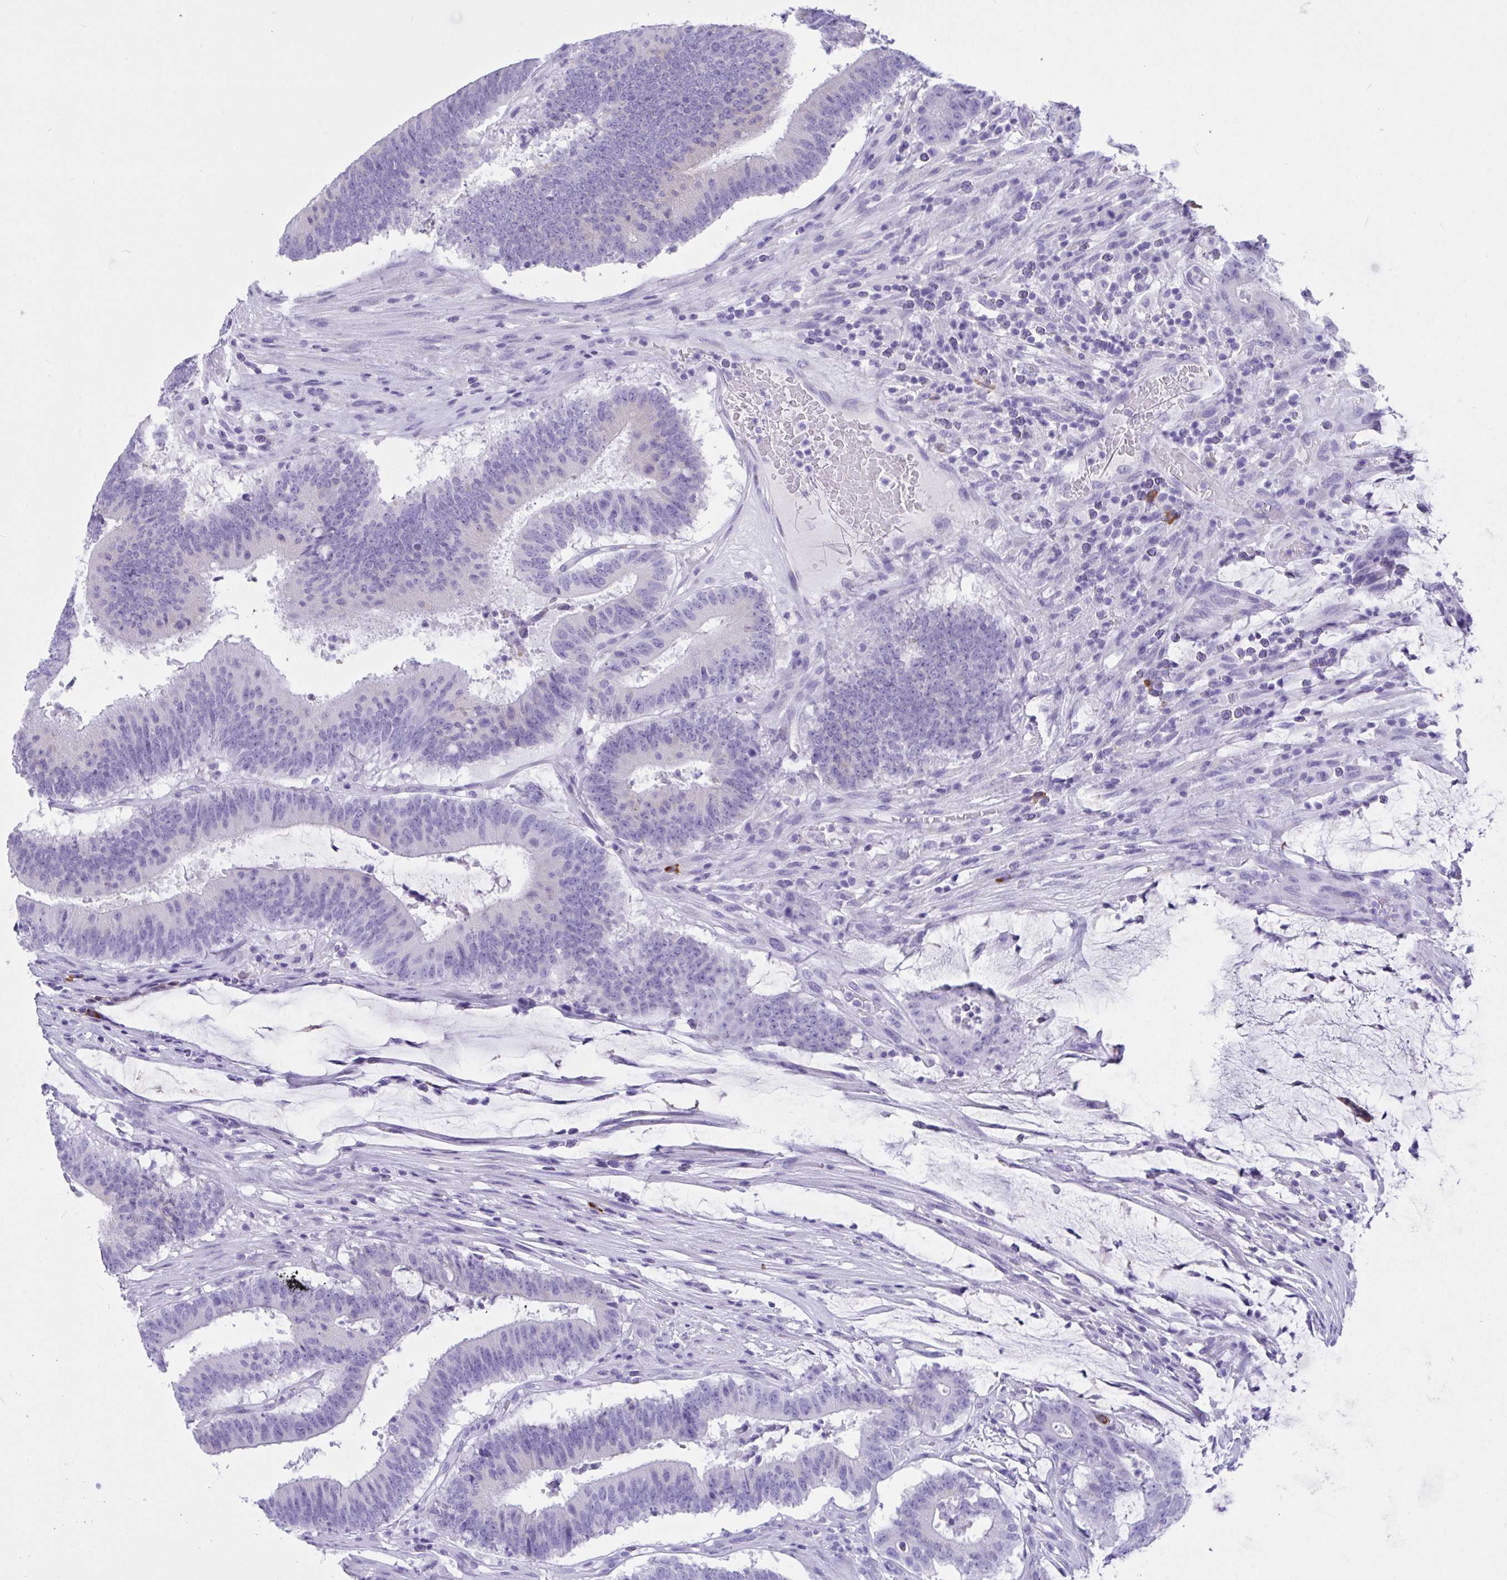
{"staining": {"intensity": "negative", "quantity": "none", "location": "none"}, "tissue": "colorectal cancer", "cell_type": "Tumor cells", "image_type": "cancer", "snomed": [{"axis": "morphology", "description": "Adenocarcinoma, NOS"}, {"axis": "topography", "description": "Colon"}], "caption": "This is an immunohistochemistry histopathology image of human colorectal adenocarcinoma. There is no staining in tumor cells.", "gene": "BEST4", "patient": {"sex": "female", "age": 43}}